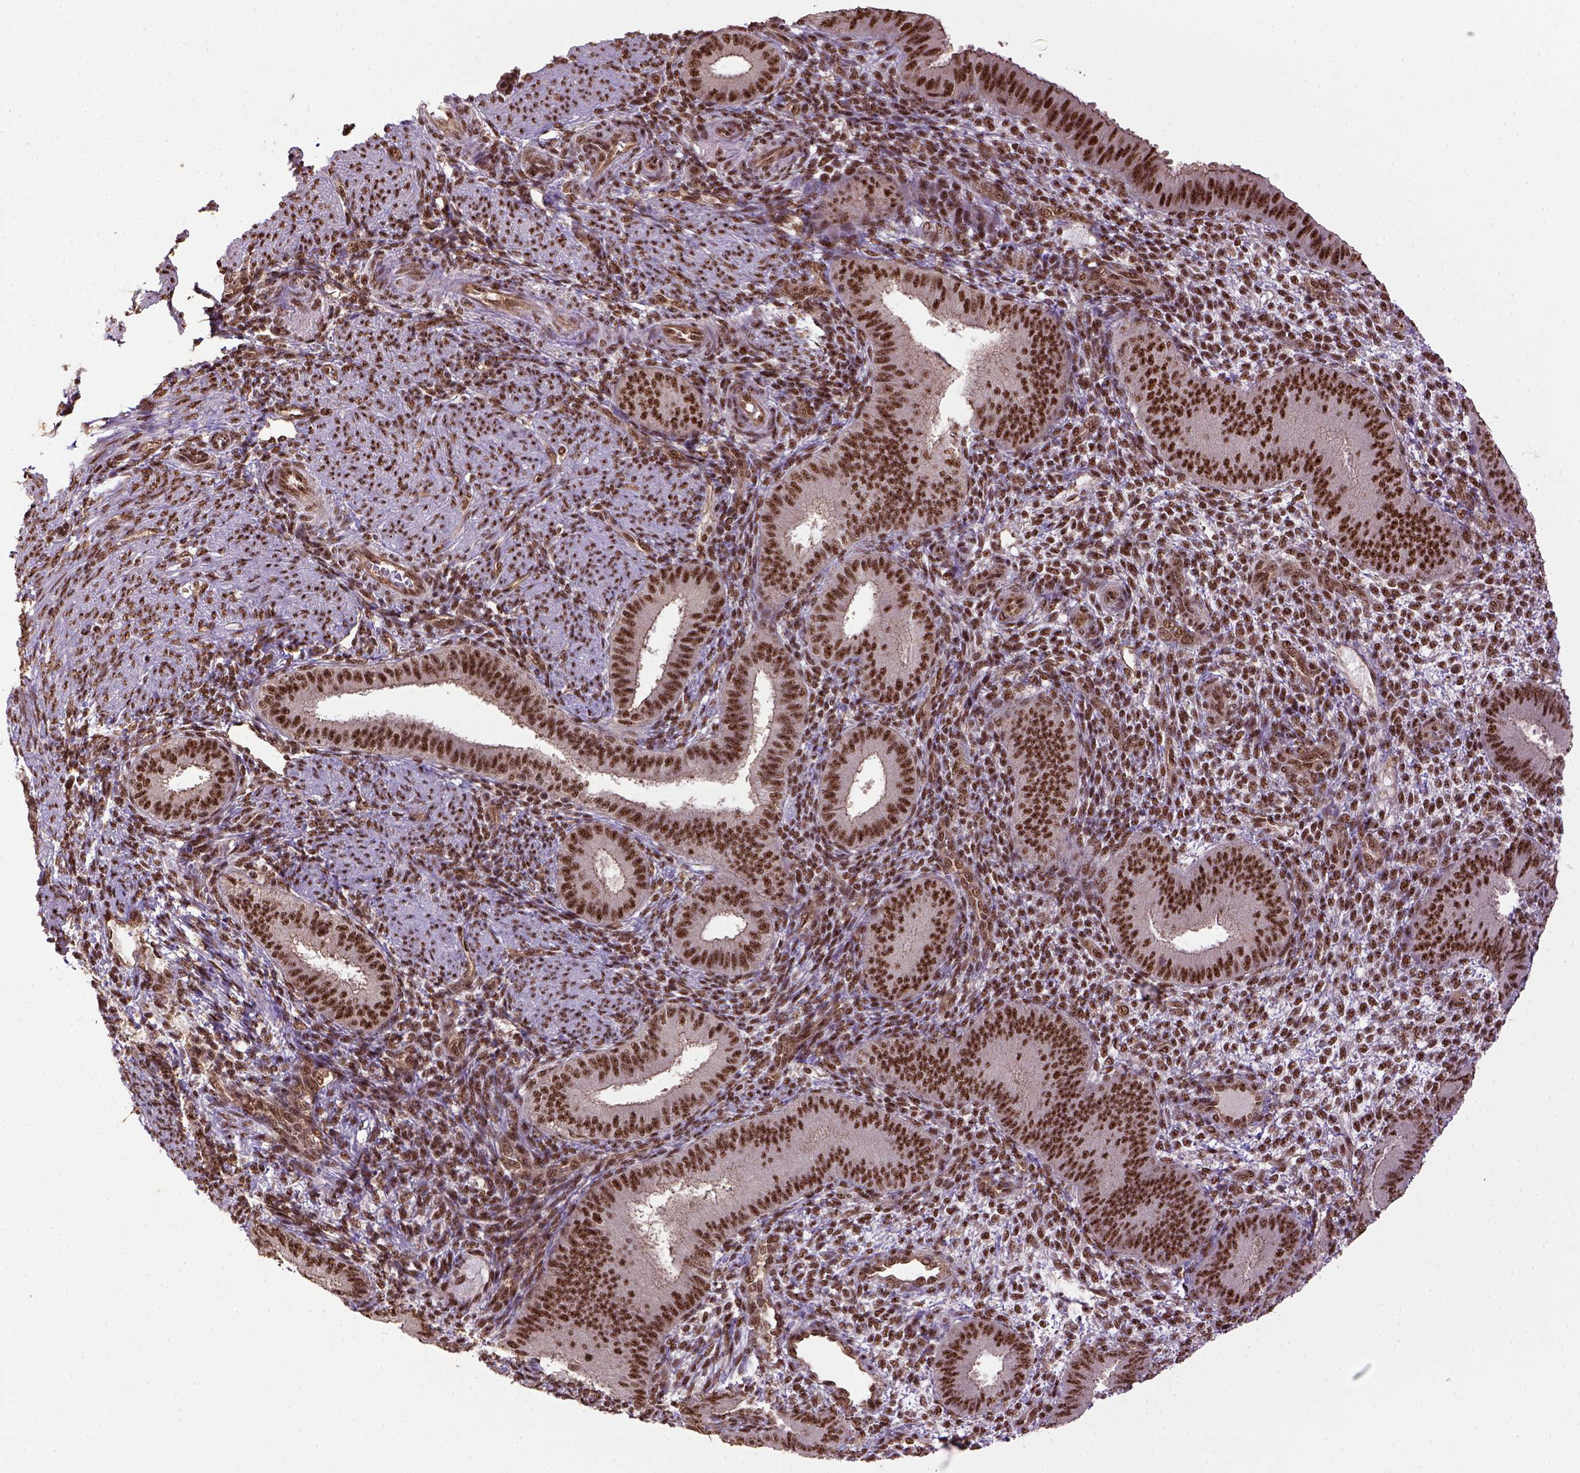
{"staining": {"intensity": "strong", "quantity": ">75%", "location": "nuclear"}, "tissue": "endometrium", "cell_type": "Cells in endometrial stroma", "image_type": "normal", "snomed": [{"axis": "morphology", "description": "Normal tissue, NOS"}, {"axis": "topography", "description": "Endometrium"}], "caption": "This histopathology image shows immunohistochemistry staining of normal endometrium, with high strong nuclear staining in about >75% of cells in endometrial stroma.", "gene": "PPIG", "patient": {"sex": "female", "age": 39}}